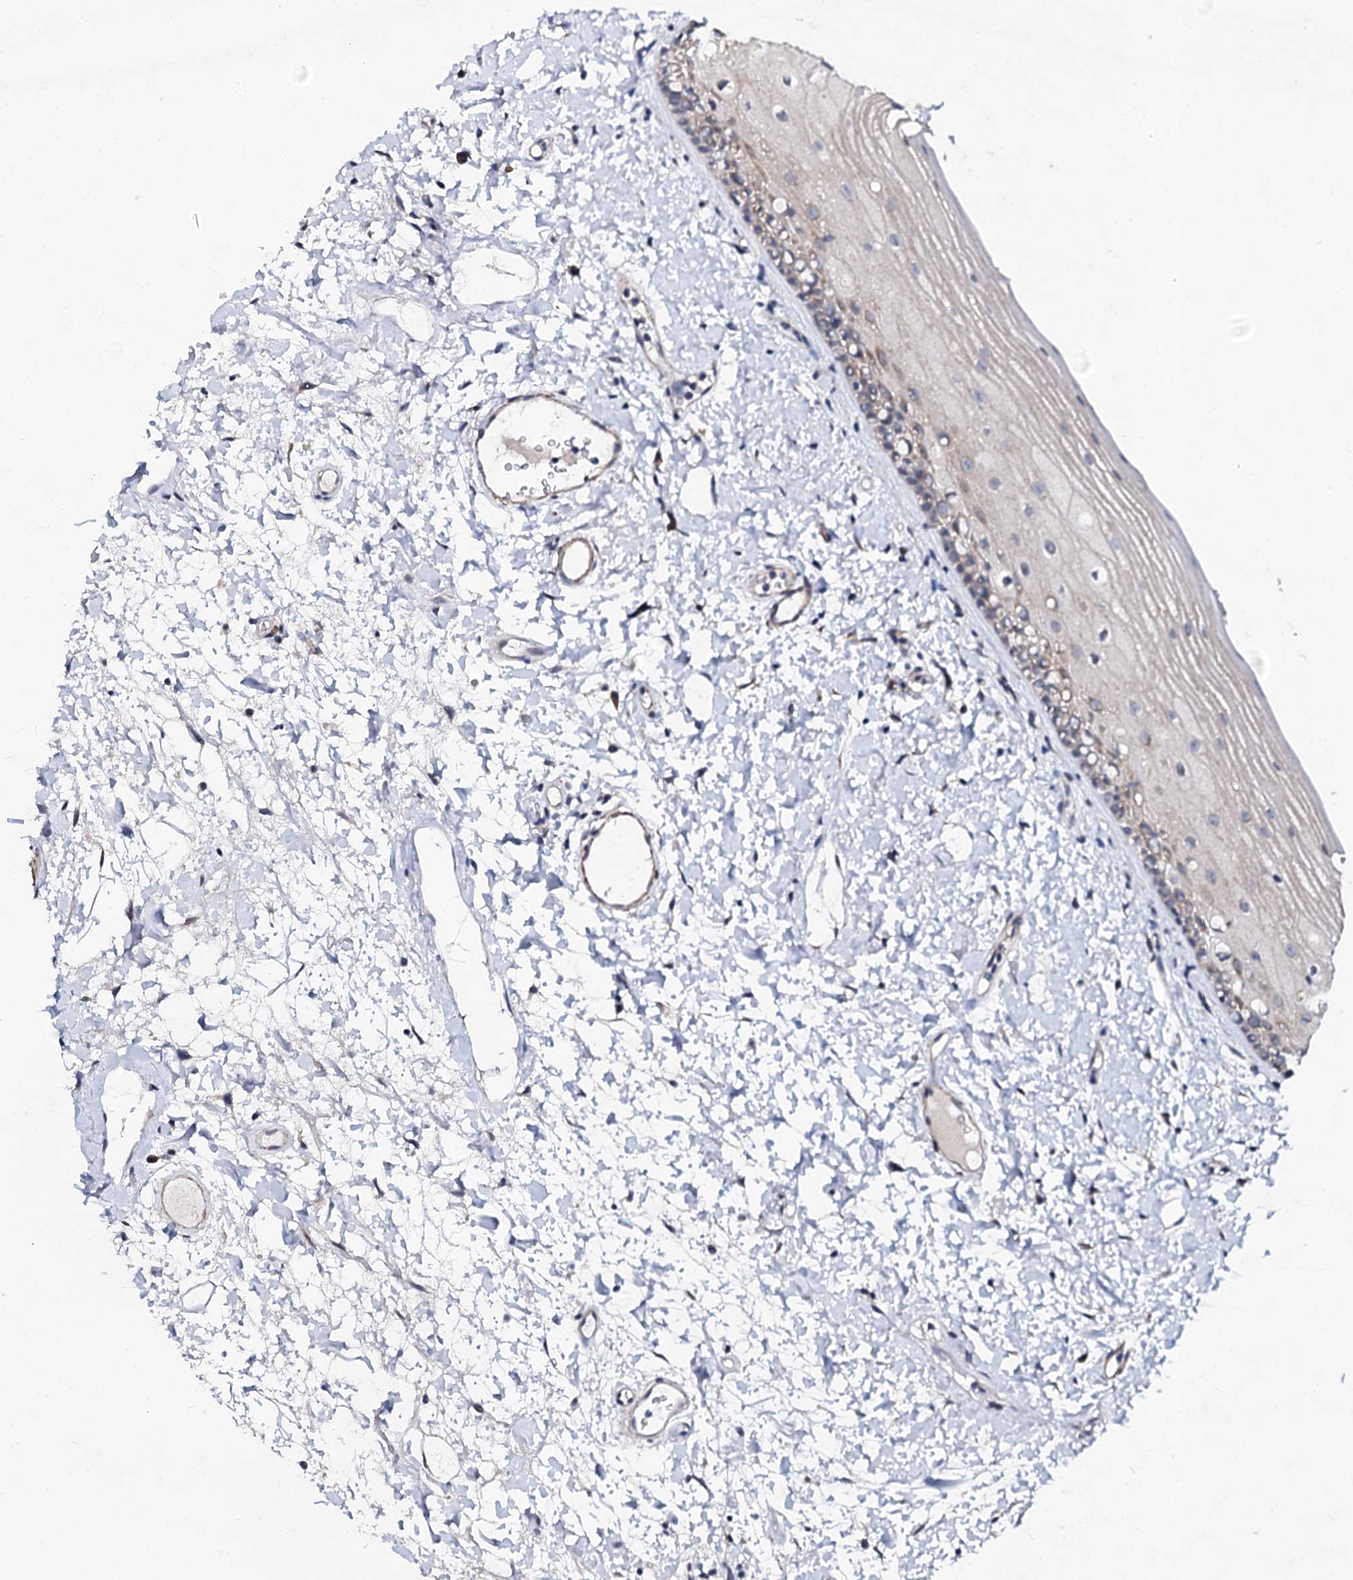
{"staining": {"intensity": "moderate", "quantity": "25%-75%", "location": "cytoplasmic/membranous"}, "tissue": "oral mucosa", "cell_type": "Squamous epithelial cells", "image_type": "normal", "snomed": [{"axis": "morphology", "description": "Normal tissue, NOS"}, {"axis": "topography", "description": "Oral tissue"}], "caption": "Immunohistochemical staining of unremarkable human oral mucosa demonstrates medium levels of moderate cytoplasmic/membranous positivity in approximately 25%-75% of squamous epithelial cells. The staining is performed using DAB brown chromogen to label protein expression. The nuclei are counter-stained blue using hematoxylin.", "gene": "GPR176", "patient": {"sex": "female", "age": 76}}